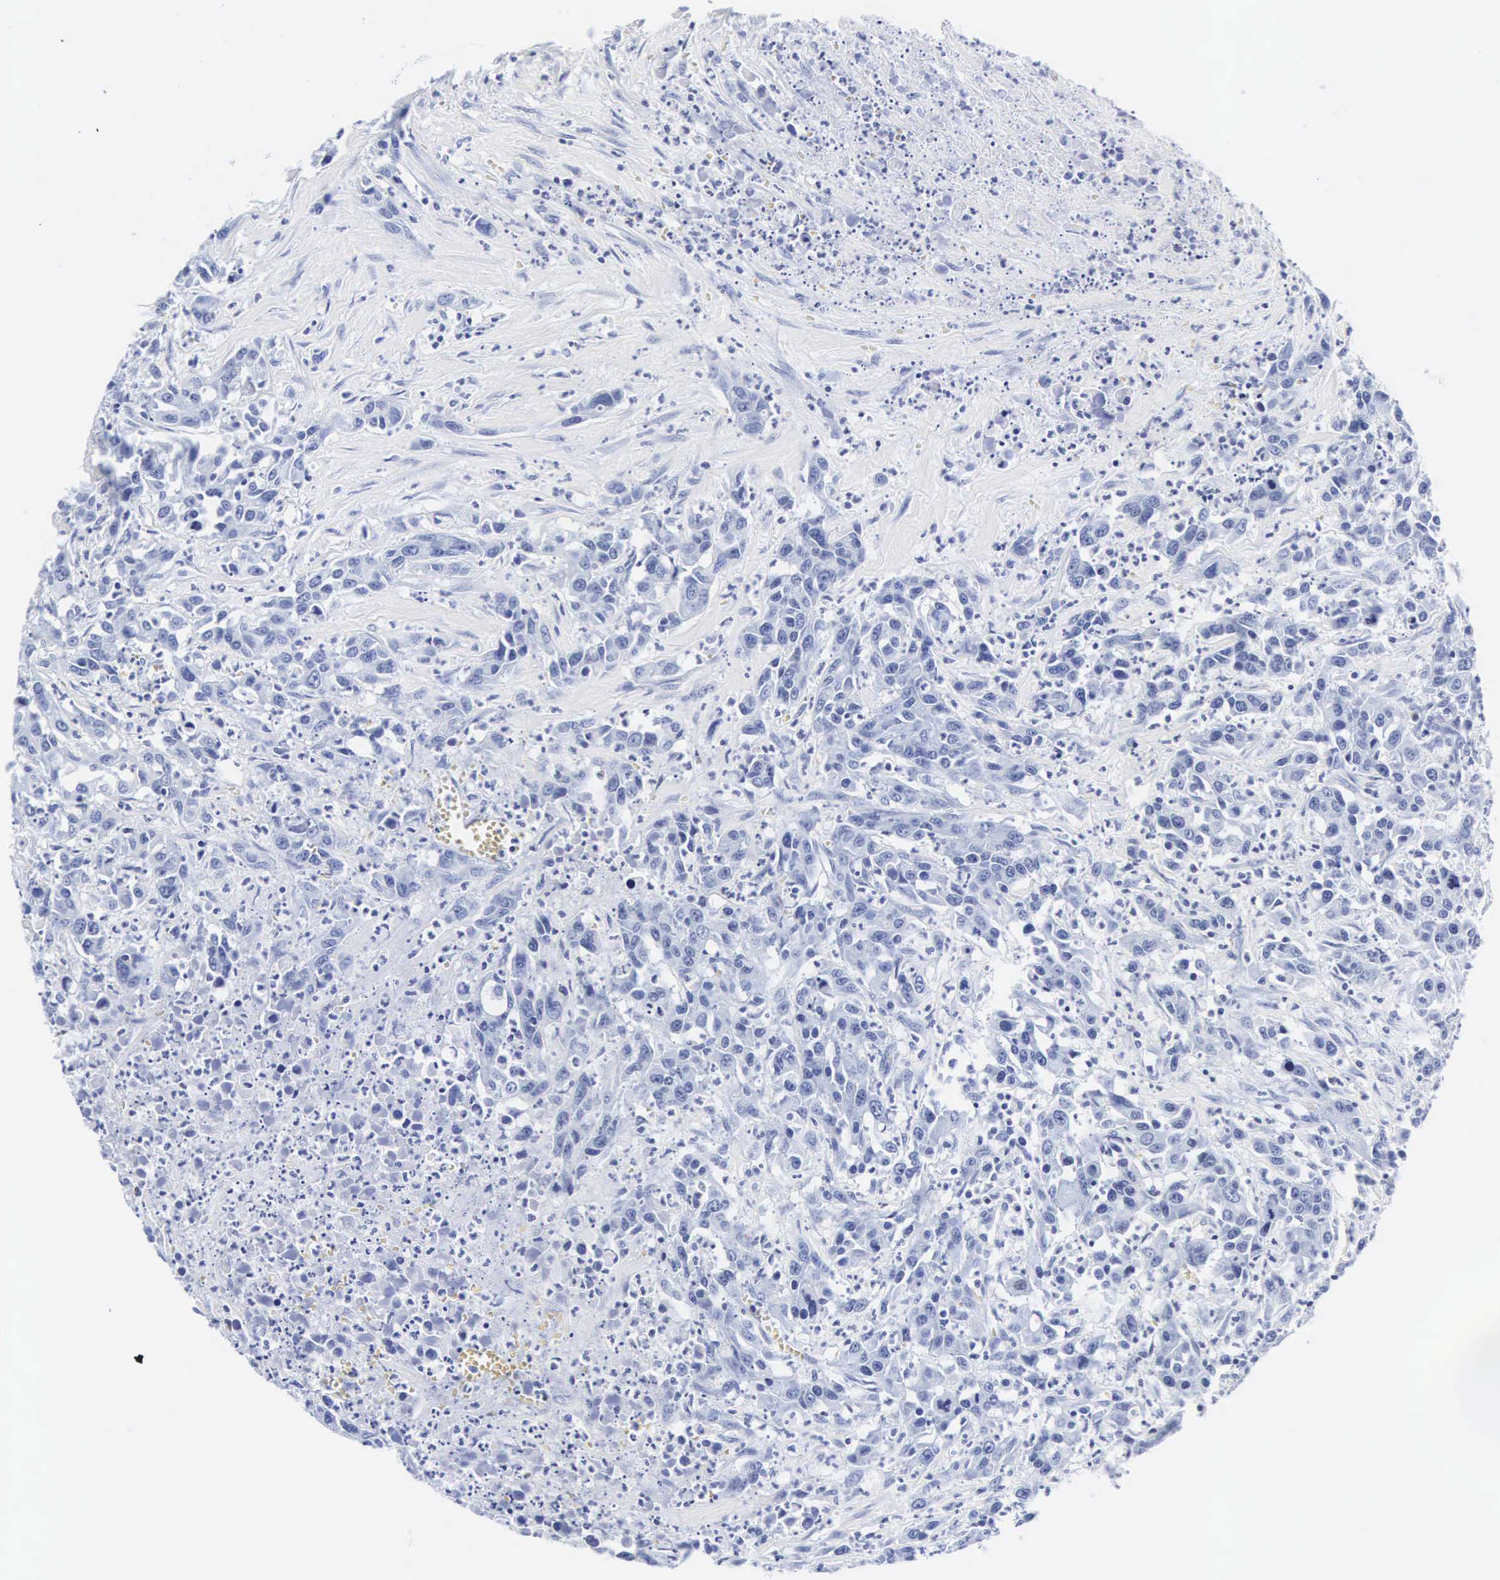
{"staining": {"intensity": "negative", "quantity": "none", "location": "none"}, "tissue": "urothelial cancer", "cell_type": "Tumor cells", "image_type": "cancer", "snomed": [{"axis": "morphology", "description": "Urothelial carcinoma, High grade"}, {"axis": "topography", "description": "Urinary bladder"}], "caption": "Tumor cells show no significant expression in urothelial cancer.", "gene": "INS", "patient": {"sex": "male", "age": 86}}